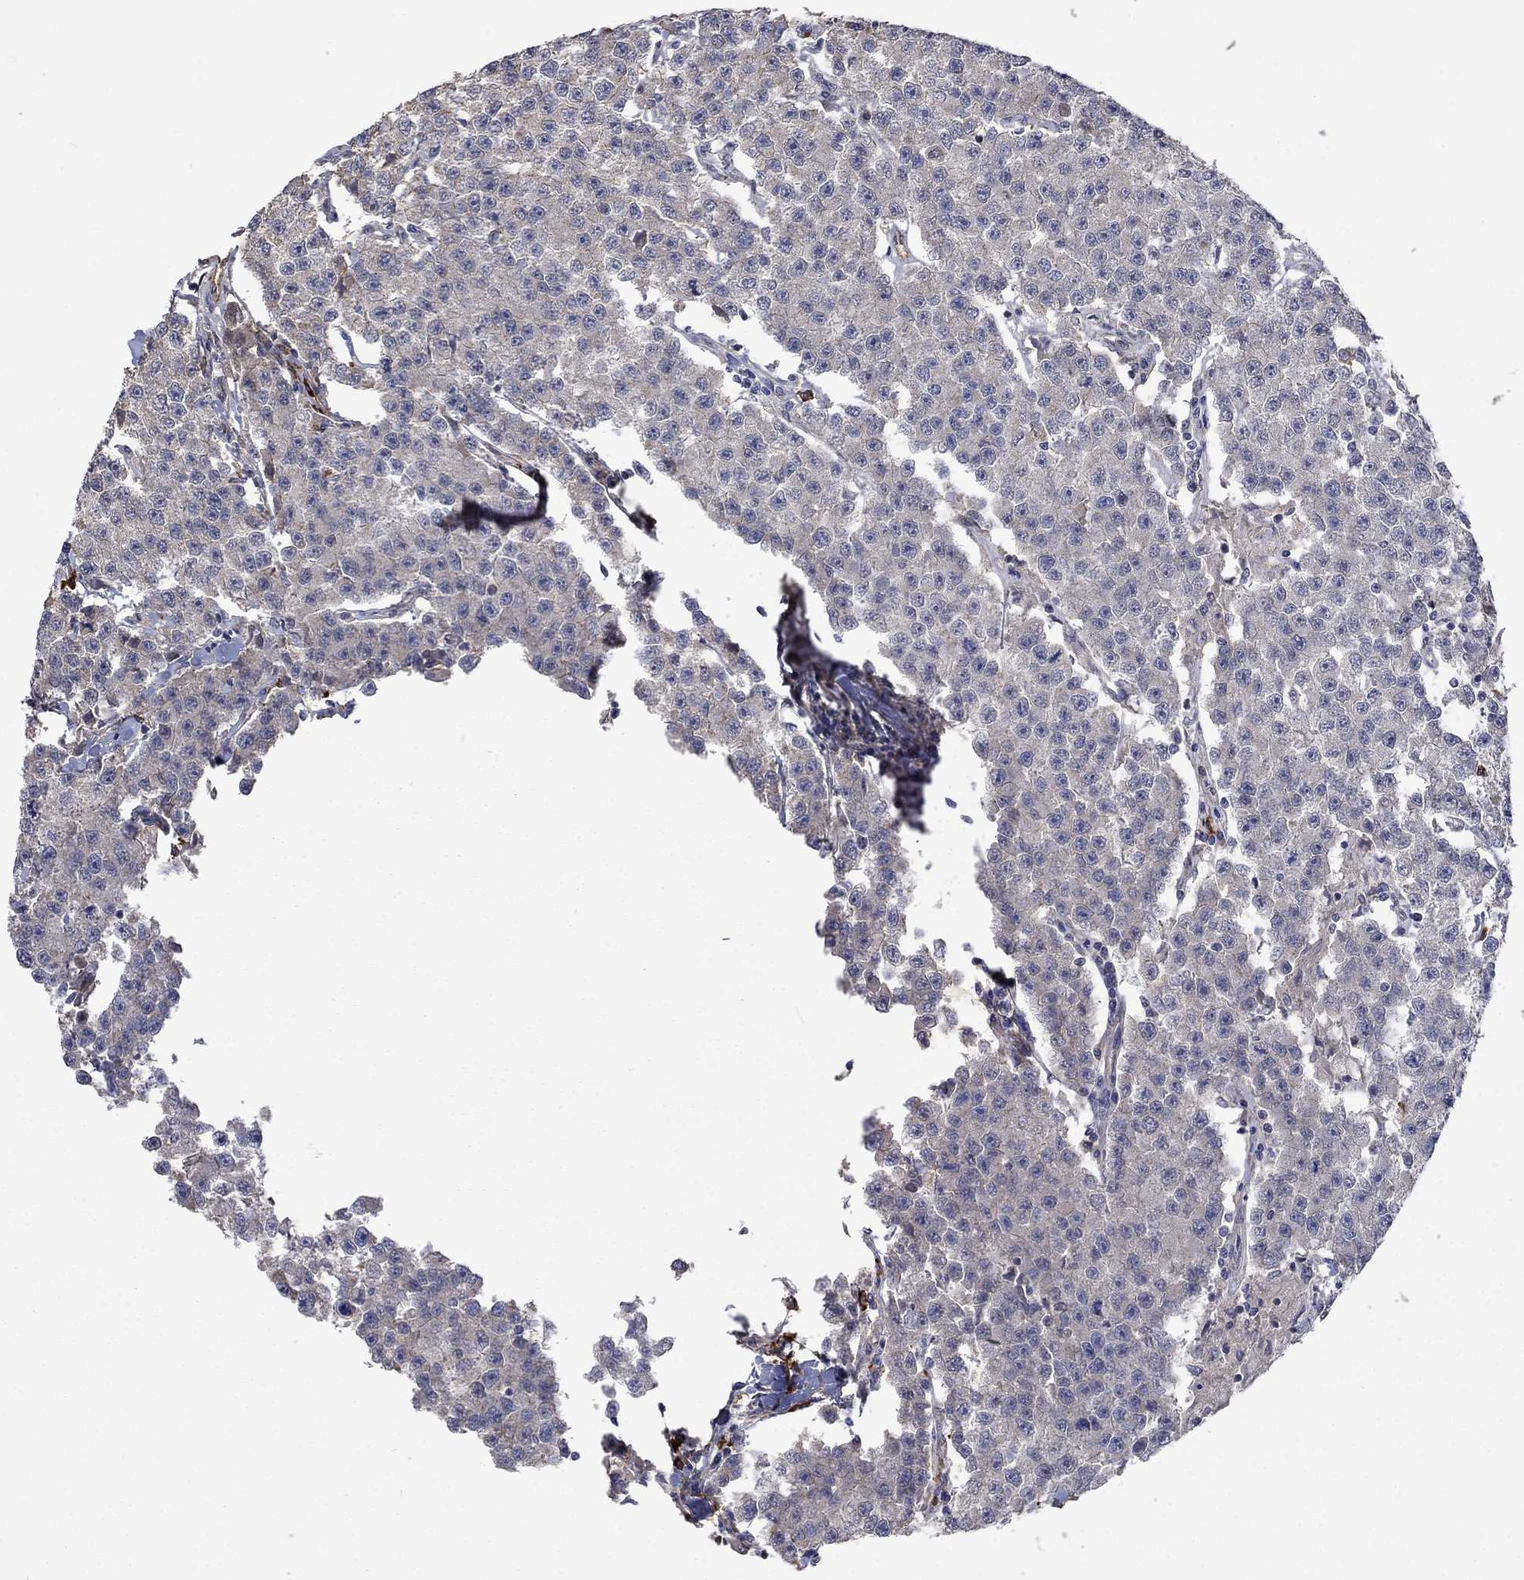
{"staining": {"intensity": "negative", "quantity": "none", "location": "none"}, "tissue": "testis cancer", "cell_type": "Tumor cells", "image_type": "cancer", "snomed": [{"axis": "morphology", "description": "Seminoma, NOS"}, {"axis": "topography", "description": "Testis"}], "caption": "This is an immunohistochemistry (IHC) photomicrograph of human seminoma (testis). There is no positivity in tumor cells.", "gene": "VCAN", "patient": {"sex": "male", "age": 59}}